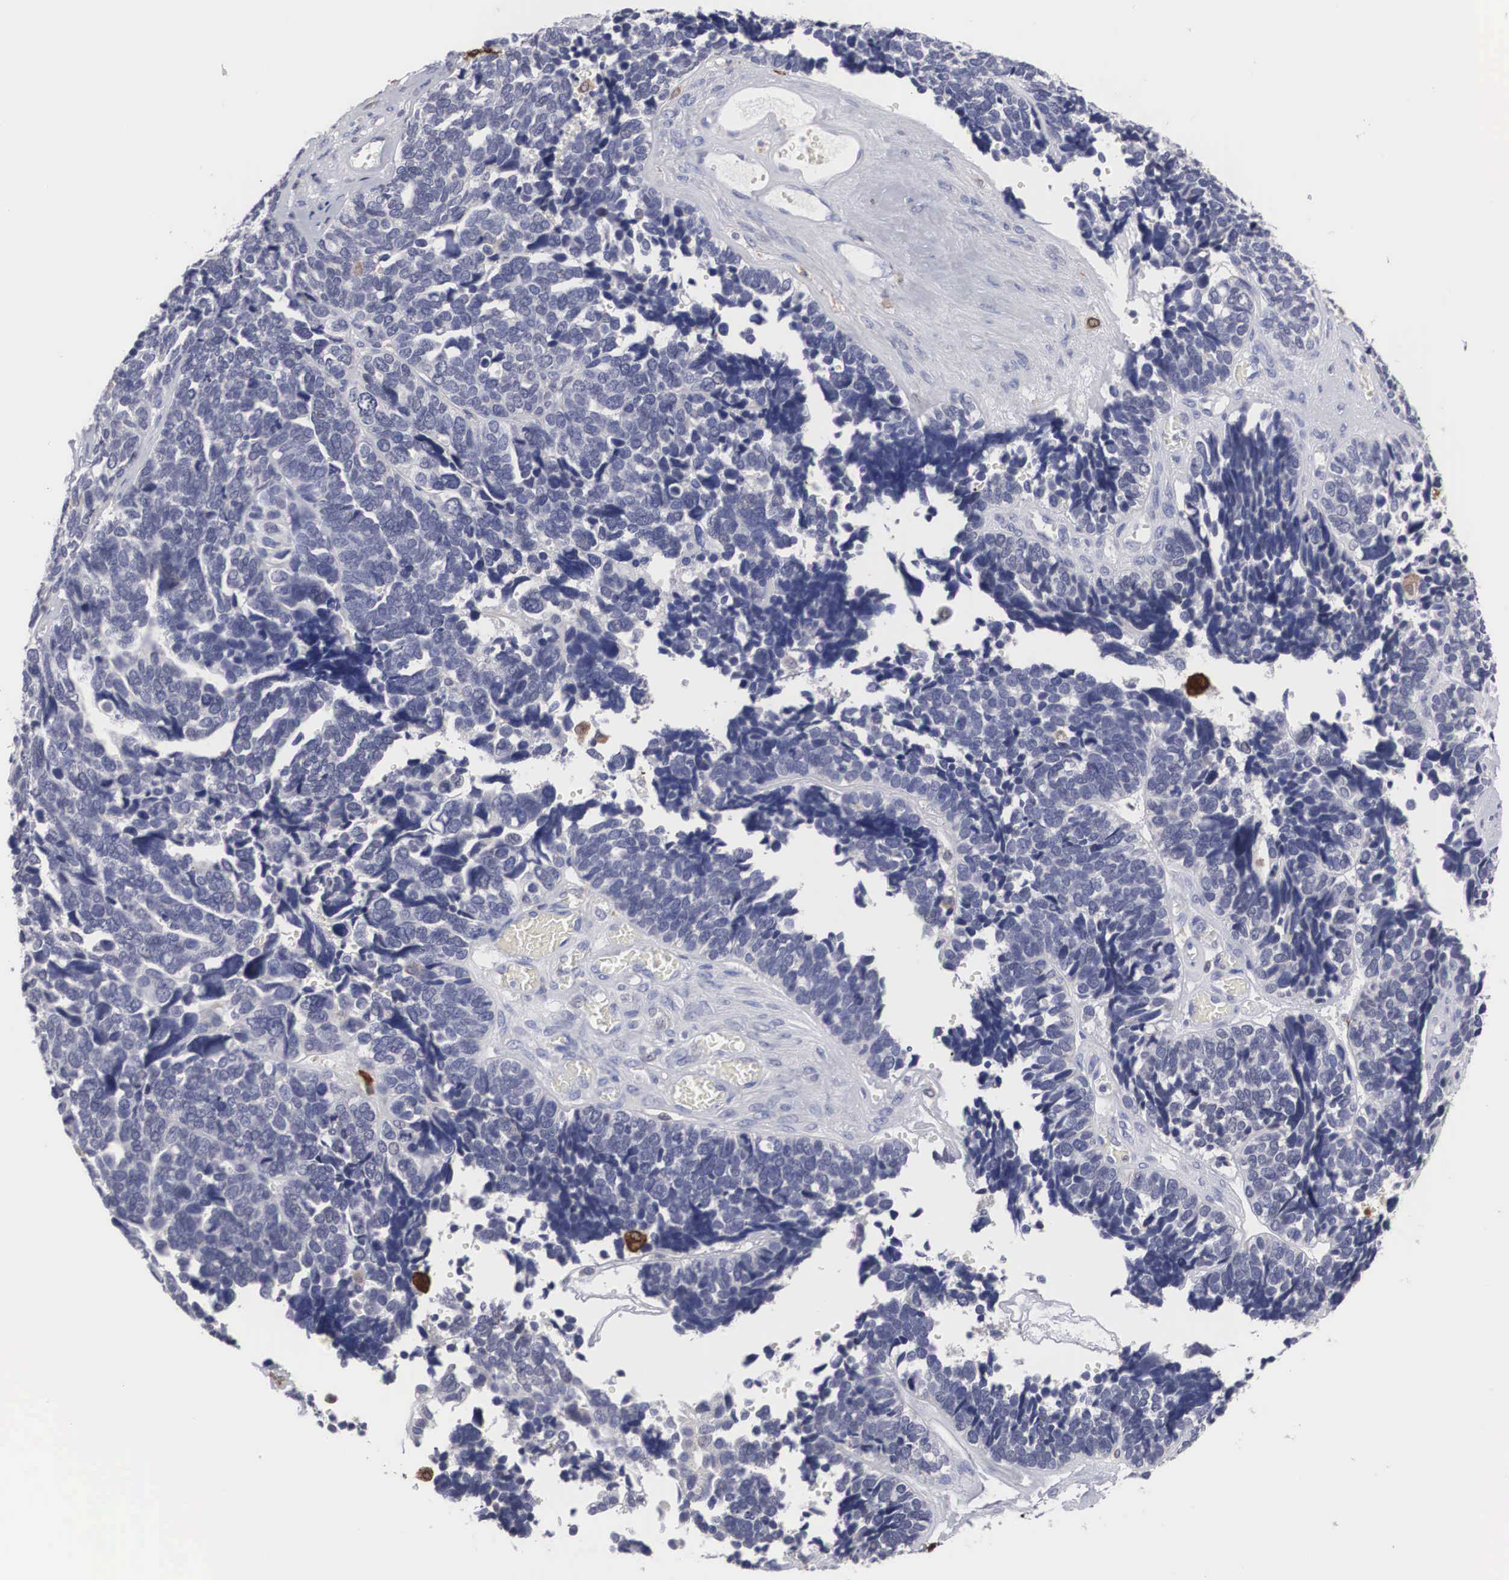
{"staining": {"intensity": "negative", "quantity": "none", "location": "none"}, "tissue": "ovarian cancer", "cell_type": "Tumor cells", "image_type": "cancer", "snomed": [{"axis": "morphology", "description": "Cystadenocarcinoma, serous, NOS"}, {"axis": "topography", "description": "Ovary"}], "caption": "A high-resolution image shows immunohistochemistry (IHC) staining of ovarian cancer (serous cystadenocarcinoma), which reveals no significant staining in tumor cells.", "gene": "HMOX1", "patient": {"sex": "female", "age": 77}}